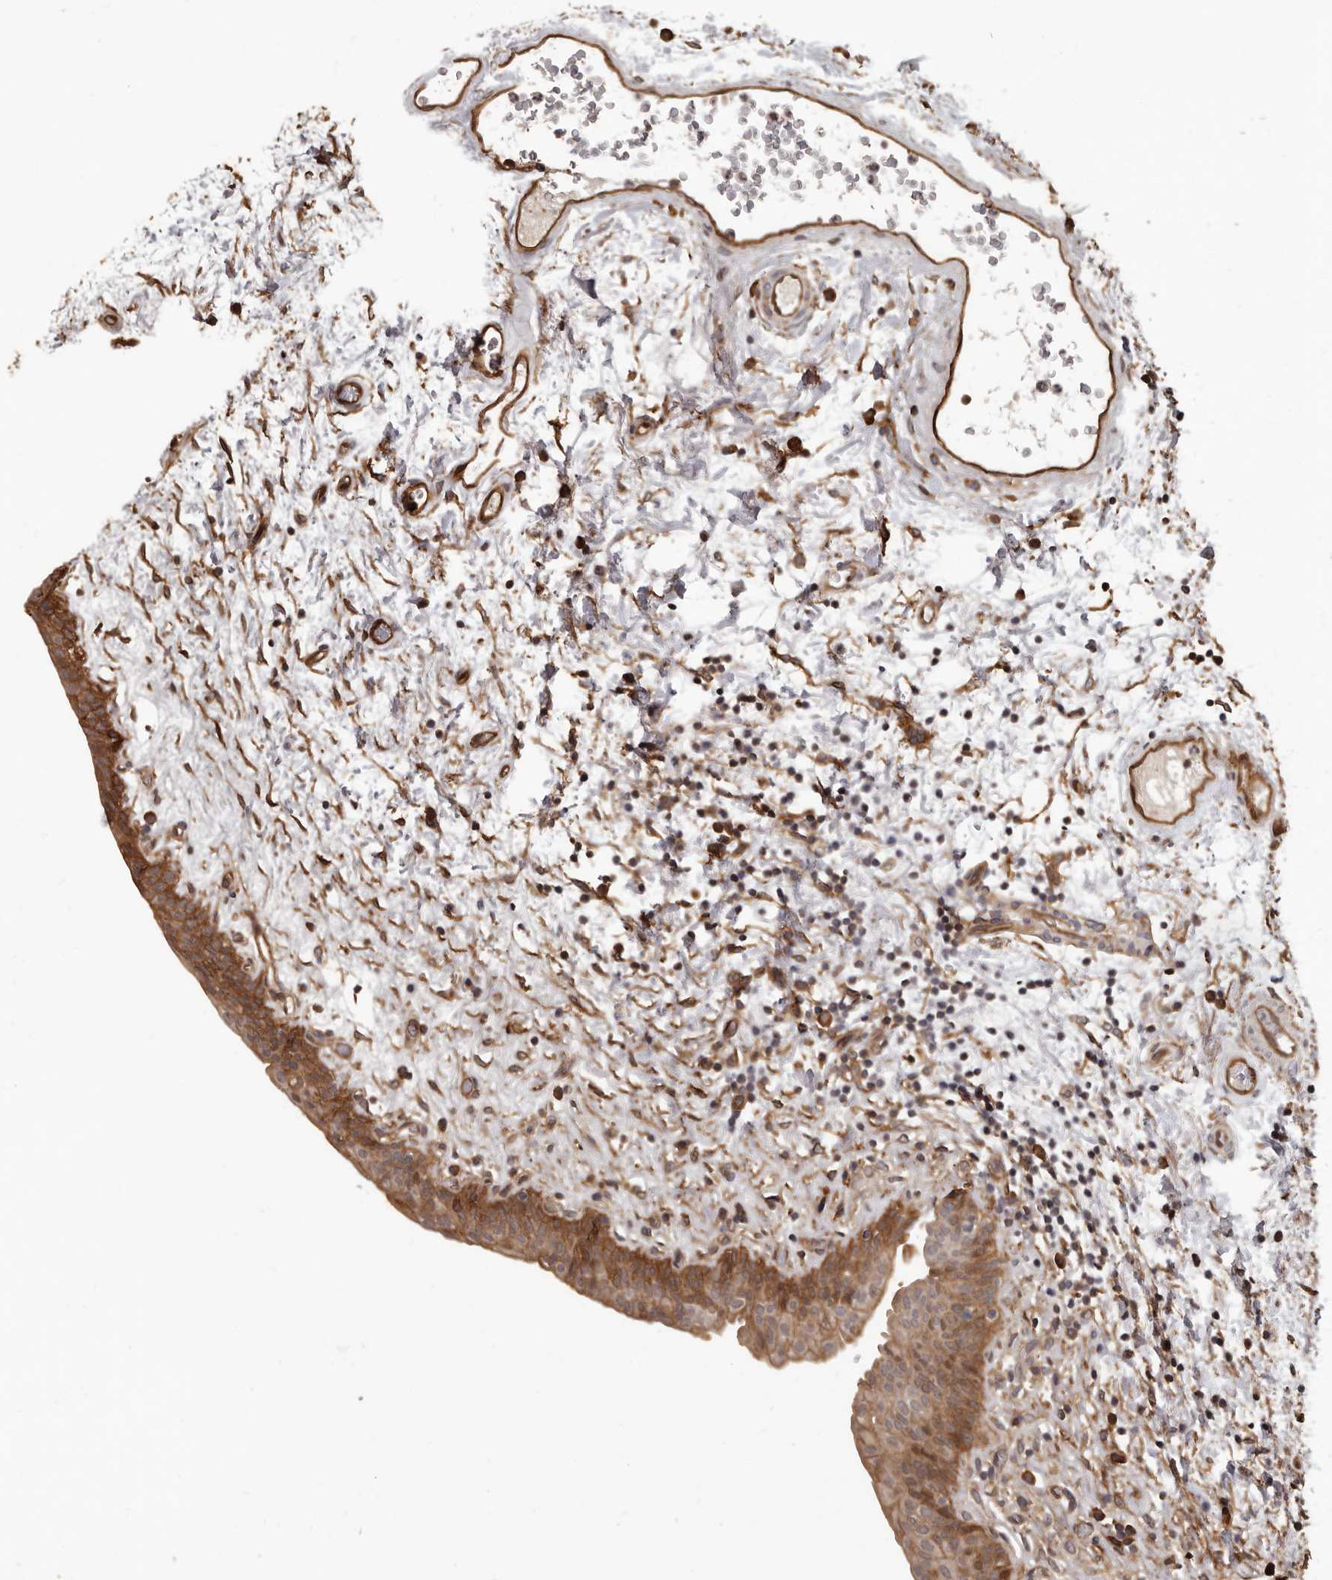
{"staining": {"intensity": "moderate", "quantity": ">75%", "location": "cytoplasmic/membranous"}, "tissue": "urinary bladder", "cell_type": "Urothelial cells", "image_type": "normal", "snomed": [{"axis": "morphology", "description": "Normal tissue, NOS"}, {"axis": "topography", "description": "Urinary bladder"}], "caption": "Protein analysis of benign urinary bladder demonstrates moderate cytoplasmic/membranous expression in approximately >75% of urothelial cells. (IHC, brightfield microscopy, high magnification).", "gene": "SLITRK6", "patient": {"sex": "male", "age": 83}}